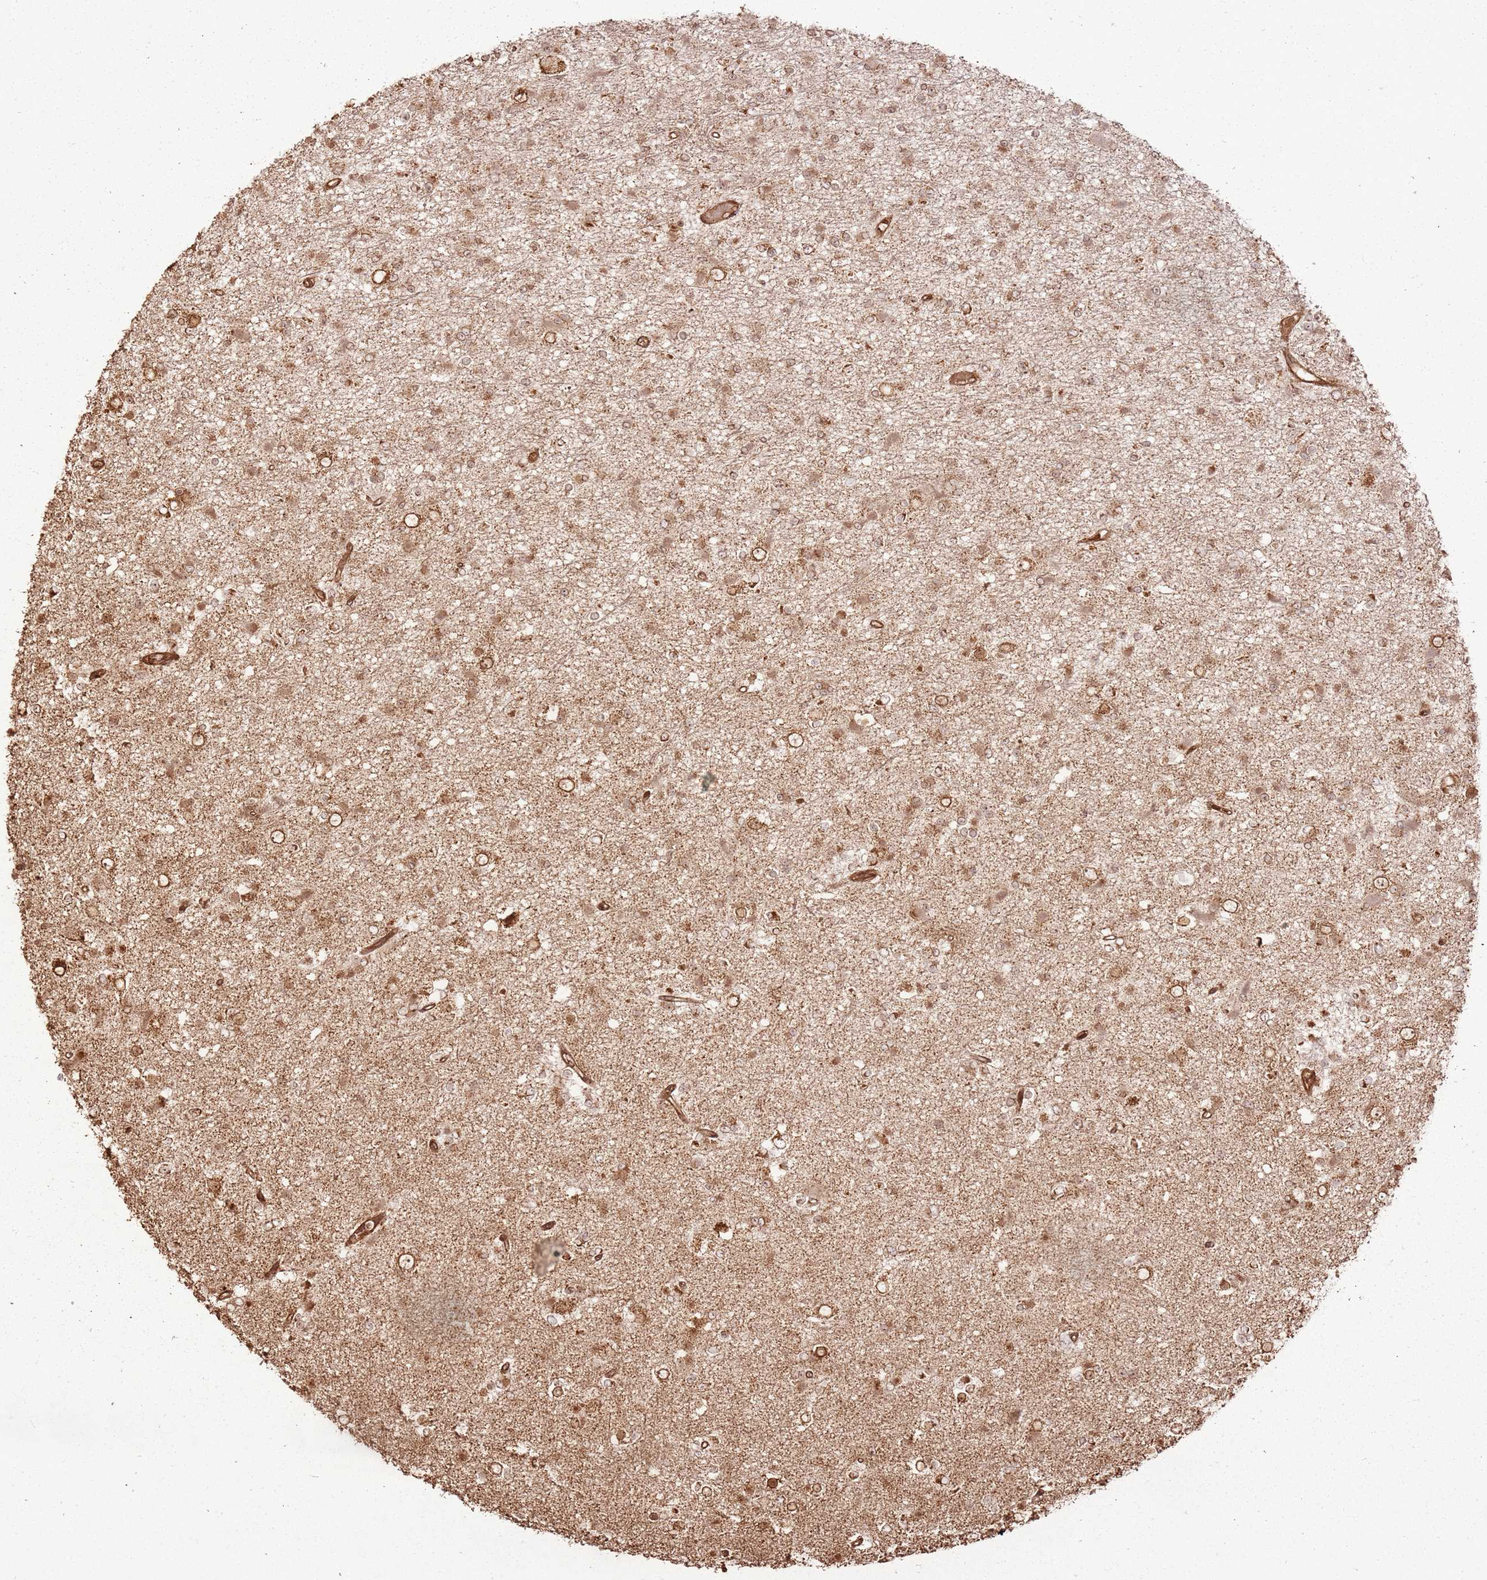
{"staining": {"intensity": "weak", "quantity": "25%-75%", "location": "cytoplasmic/membranous"}, "tissue": "glioma", "cell_type": "Tumor cells", "image_type": "cancer", "snomed": [{"axis": "morphology", "description": "Glioma, malignant, Low grade"}, {"axis": "topography", "description": "Brain"}], "caption": "The histopathology image displays staining of glioma, revealing weak cytoplasmic/membranous protein positivity (brown color) within tumor cells.", "gene": "MRPS6", "patient": {"sex": "female", "age": 22}}